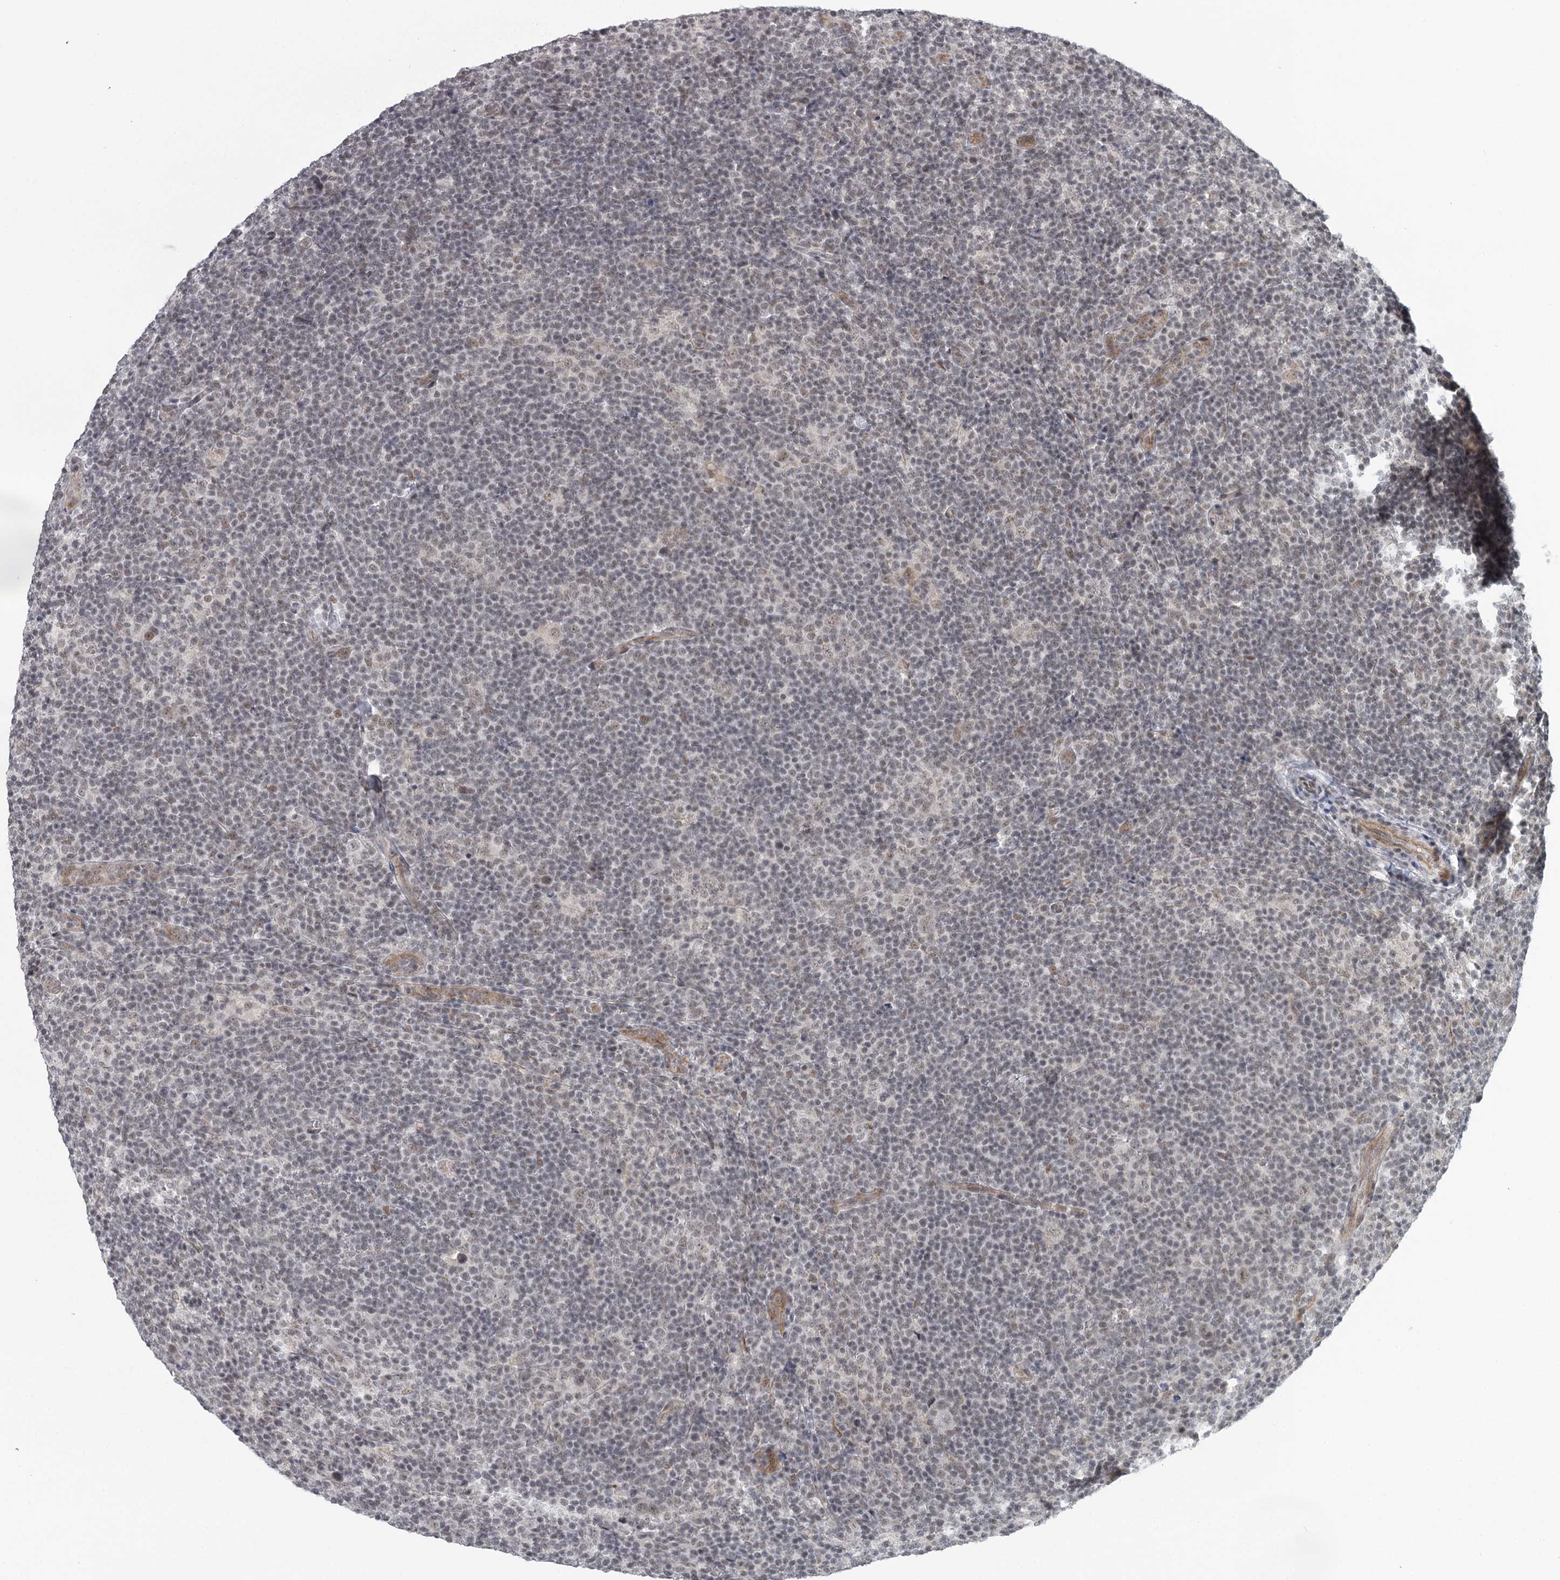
{"staining": {"intensity": "weak", "quantity": ">75%", "location": "nuclear"}, "tissue": "lymphoma", "cell_type": "Tumor cells", "image_type": "cancer", "snomed": [{"axis": "morphology", "description": "Hodgkin's disease, NOS"}, {"axis": "topography", "description": "Lymph node"}], "caption": "Human lymphoma stained with a protein marker reveals weak staining in tumor cells.", "gene": "FAM13C", "patient": {"sex": "female", "age": 57}}